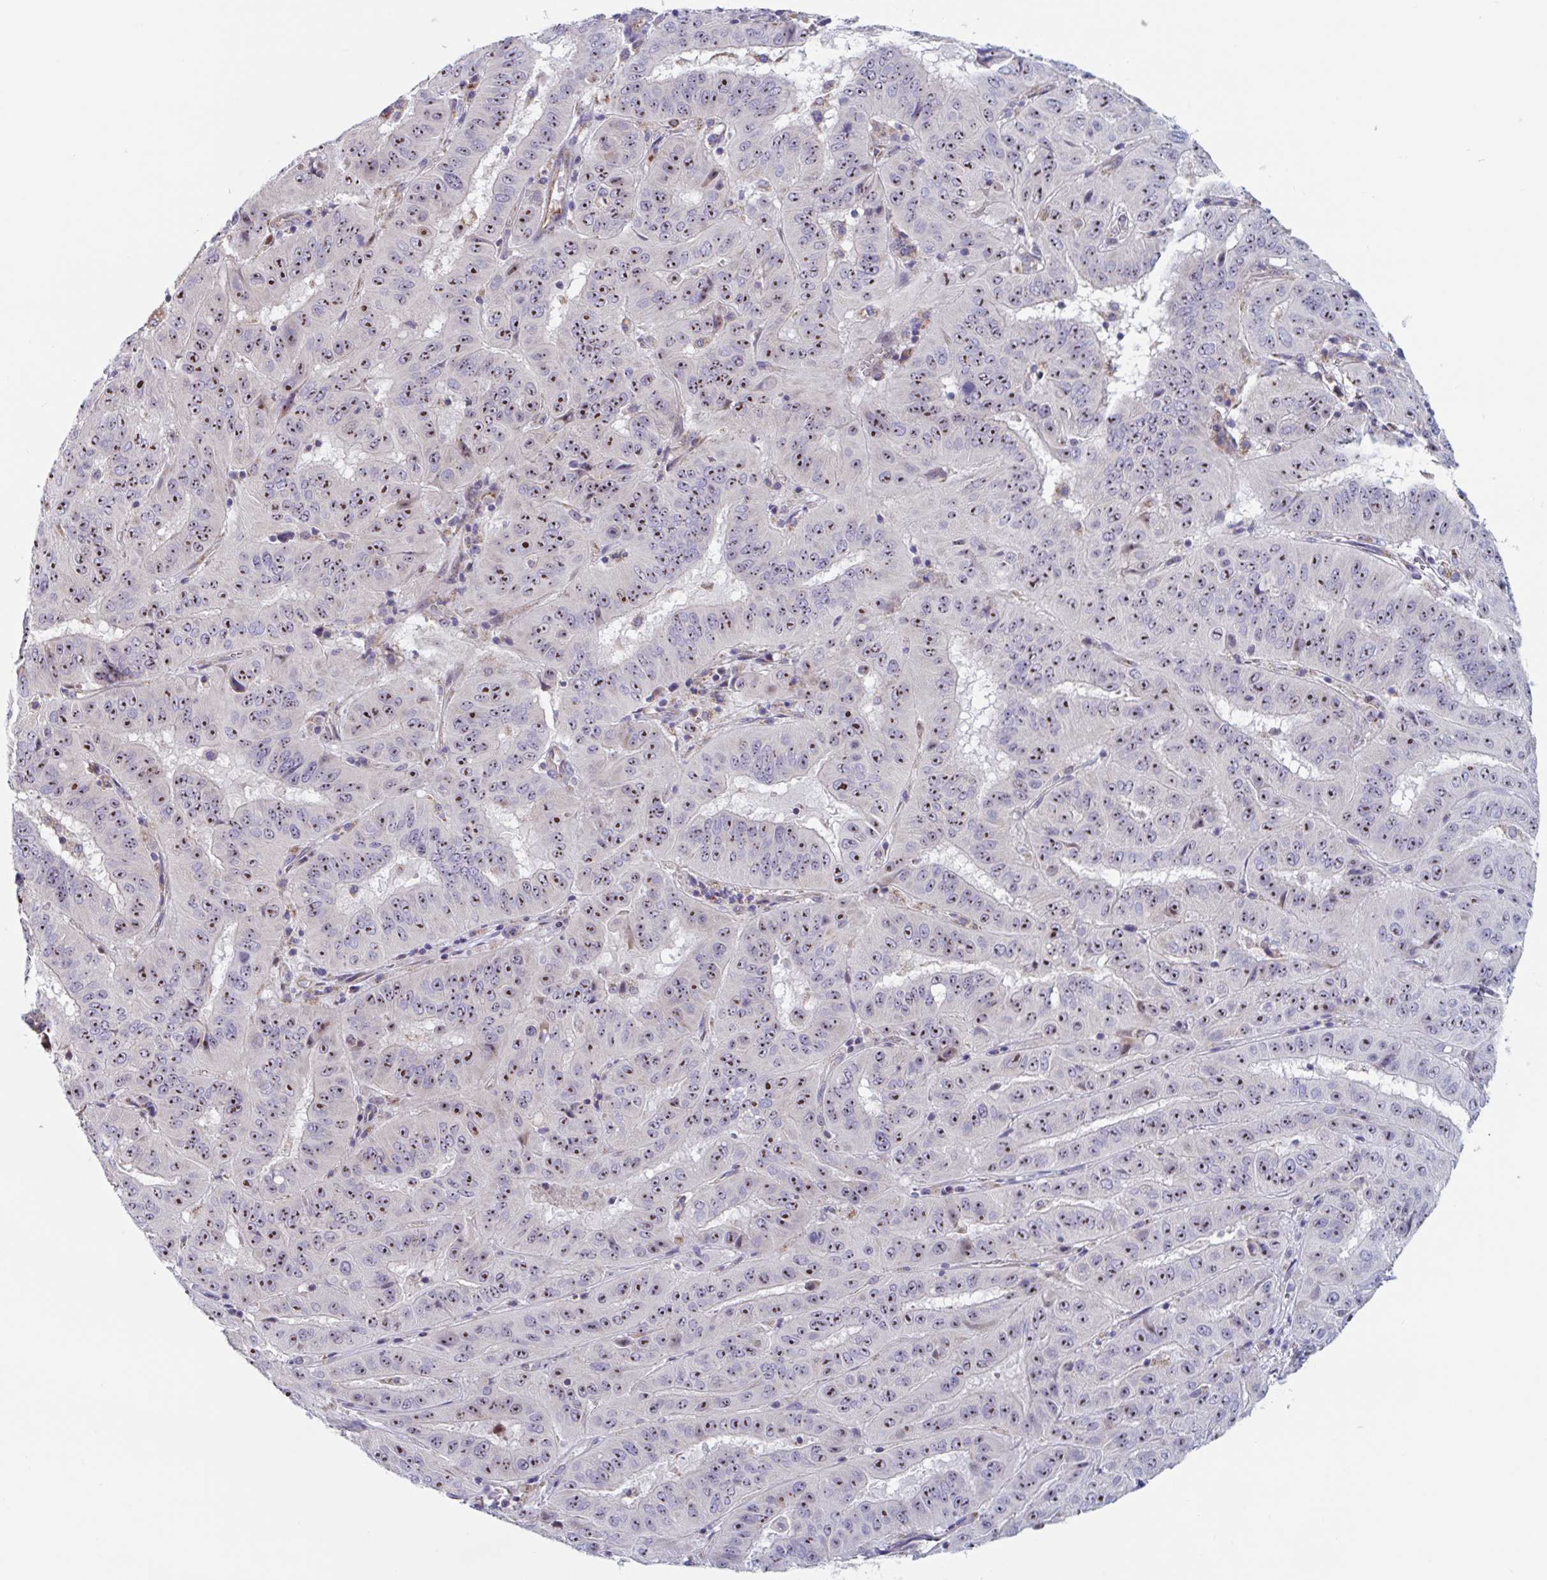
{"staining": {"intensity": "strong", "quantity": ">75%", "location": "nuclear"}, "tissue": "pancreatic cancer", "cell_type": "Tumor cells", "image_type": "cancer", "snomed": [{"axis": "morphology", "description": "Adenocarcinoma, NOS"}, {"axis": "topography", "description": "Pancreas"}], "caption": "This is a photomicrograph of IHC staining of pancreatic cancer (adenocarcinoma), which shows strong staining in the nuclear of tumor cells.", "gene": "MRPL53", "patient": {"sex": "male", "age": 63}}